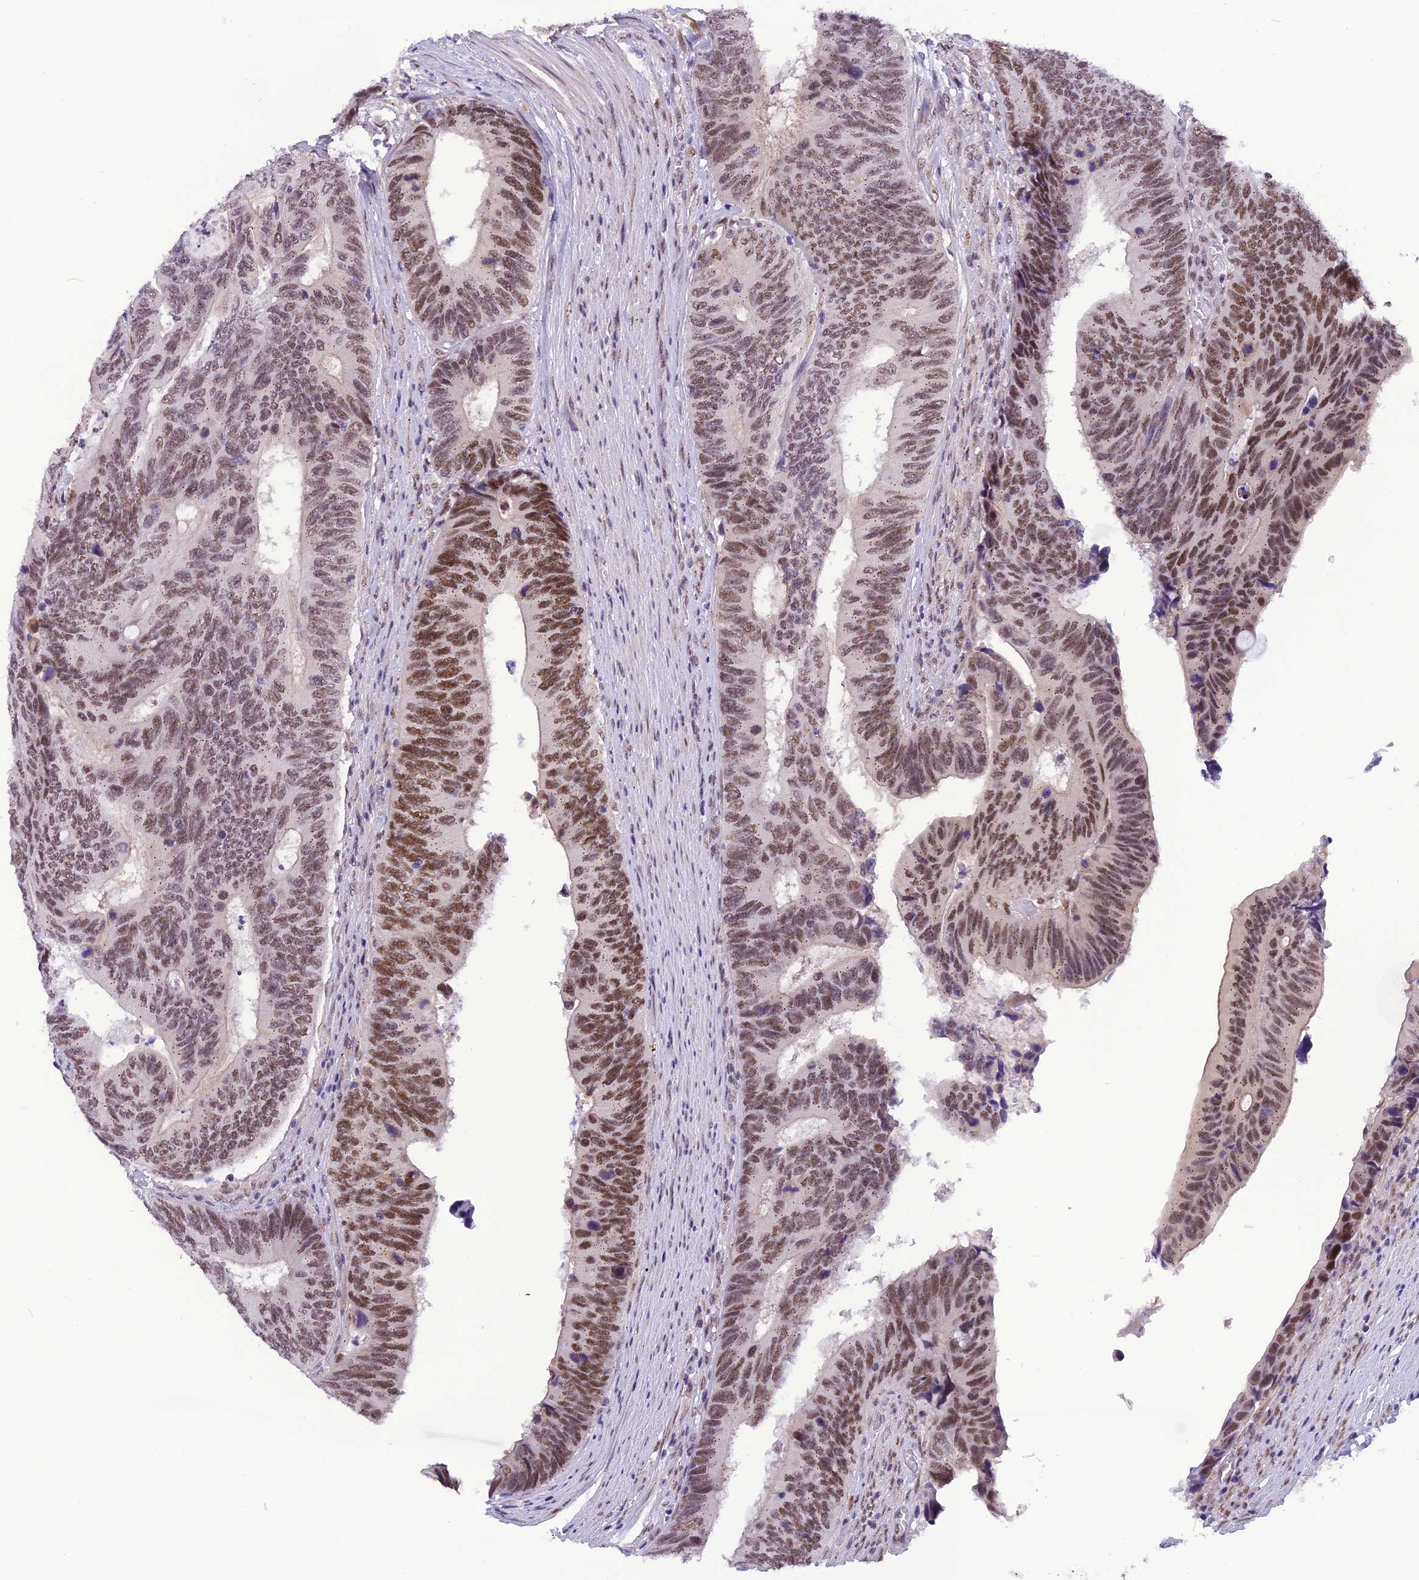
{"staining": {"intensity": "moderate", "quantity": ">75%", "location": "nuclear"}, "tissue": "colorectal cancer", "cell_type": "Tumor cells", "image_type": "cancer", "snomed": [{"axis": "morphology", "description": "Adenocarcinoma, NOS"}, {"axis": "topography", "description": "Colon"}], "caption": "Colorectal cancer (adenocarcinoma) stained with DAB IHC demonstrates medium levels of moderate nuclear staining in approximately >75% of tumor cells.", "gene": "IRF2BP1", "patient": {"sex": "male", "age": 87}}